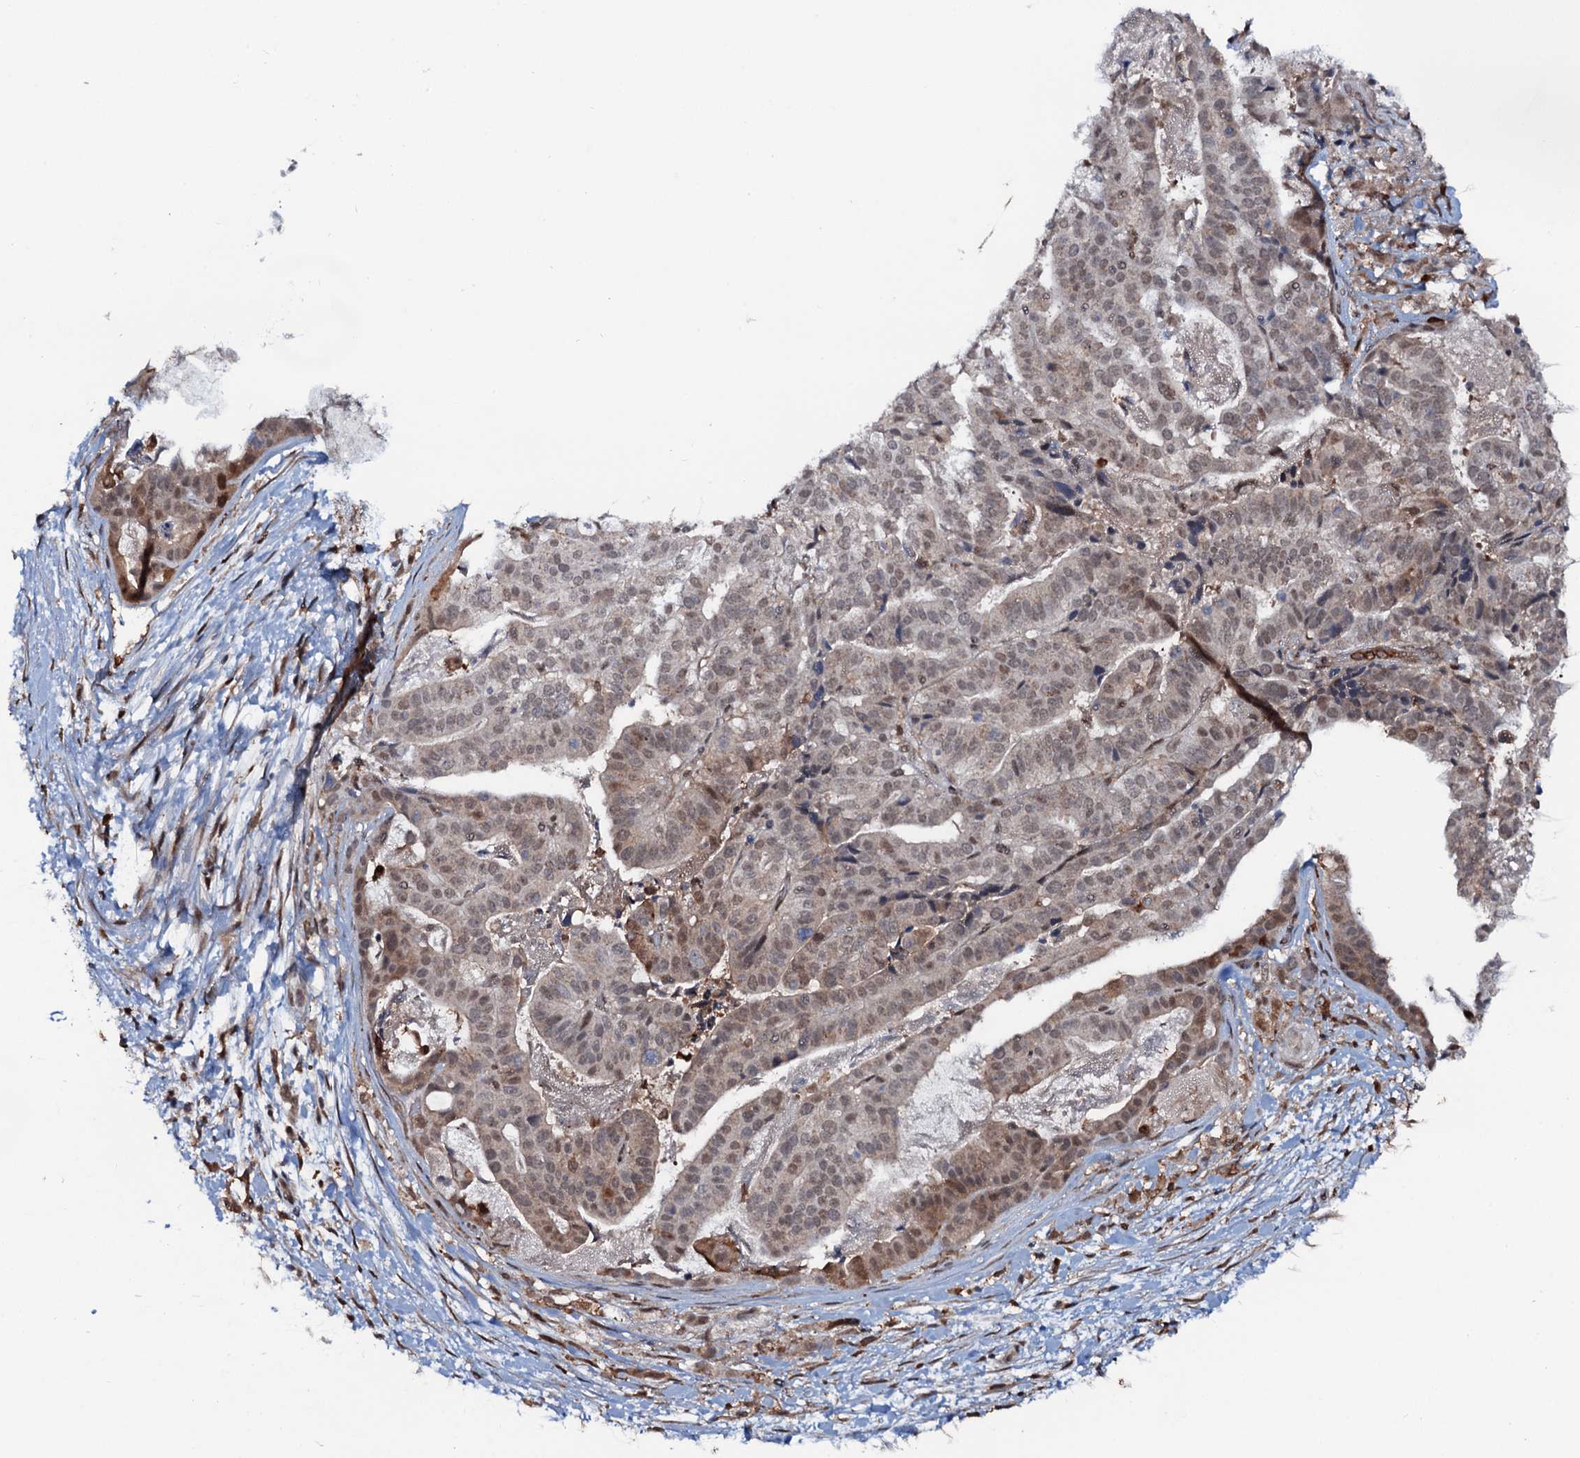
{"staining": {"intensity": "weak", "quantity": ">75%", "location": "nuclear"}, "tissue": "stomach cancer", "cell_type": "Tumor cells", "image_type": "cancer", "snomed": [{"axis": "morphology", "description": "Adenocarcinoma, NOS"}, {"axis": "topography", "description": "Stomach"}], "caption": "This micrograph demonstrates immunohistochemistry staining of adenocarcinoma (stomach), with low weak nuclear positivity in approximately >75% of tumor cells.", "gene": "ZNF609", "patient": {"sex": "male", "age": 48}}